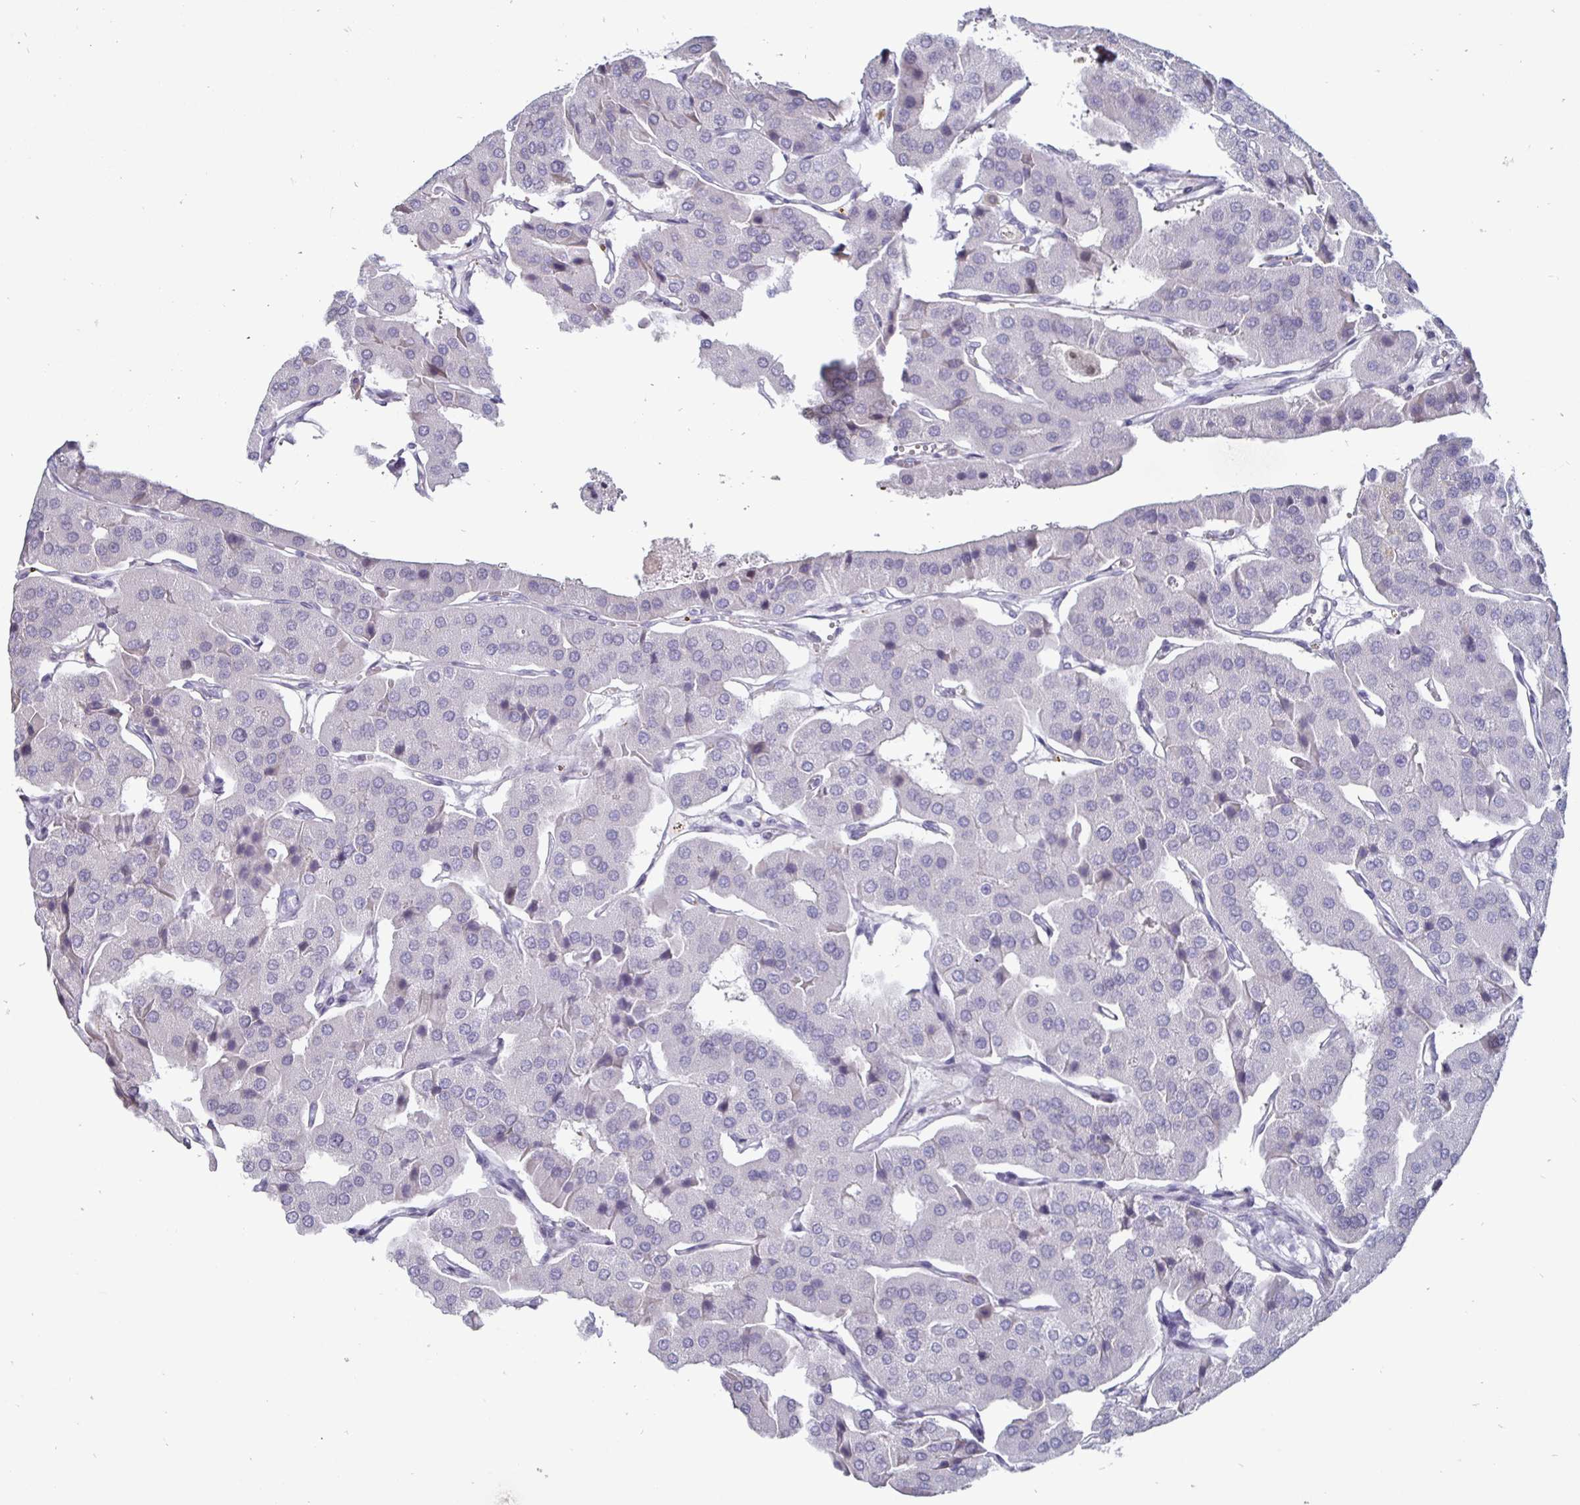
{"staining": {"intensity": "negative", "quantity": "none", "location": "none"}, "tissue": "parathyroid gland", "cell_type": "Glandular cells", "image_type": "normal", "snomed": [{"axis": "morphology", "description": "Normal tissue, NOS"}, {"axis": "morphology", "description": "Adenoma, NOS"}, {"axis": "topography", "description": "Parathyroid gland"}], "caption": "A histopathology image of parathyroid gland stained for a protein displays no brown staining in glandular cells.", "gene": "OOSP2", "patient": {"sex": "female", "age": 86}}